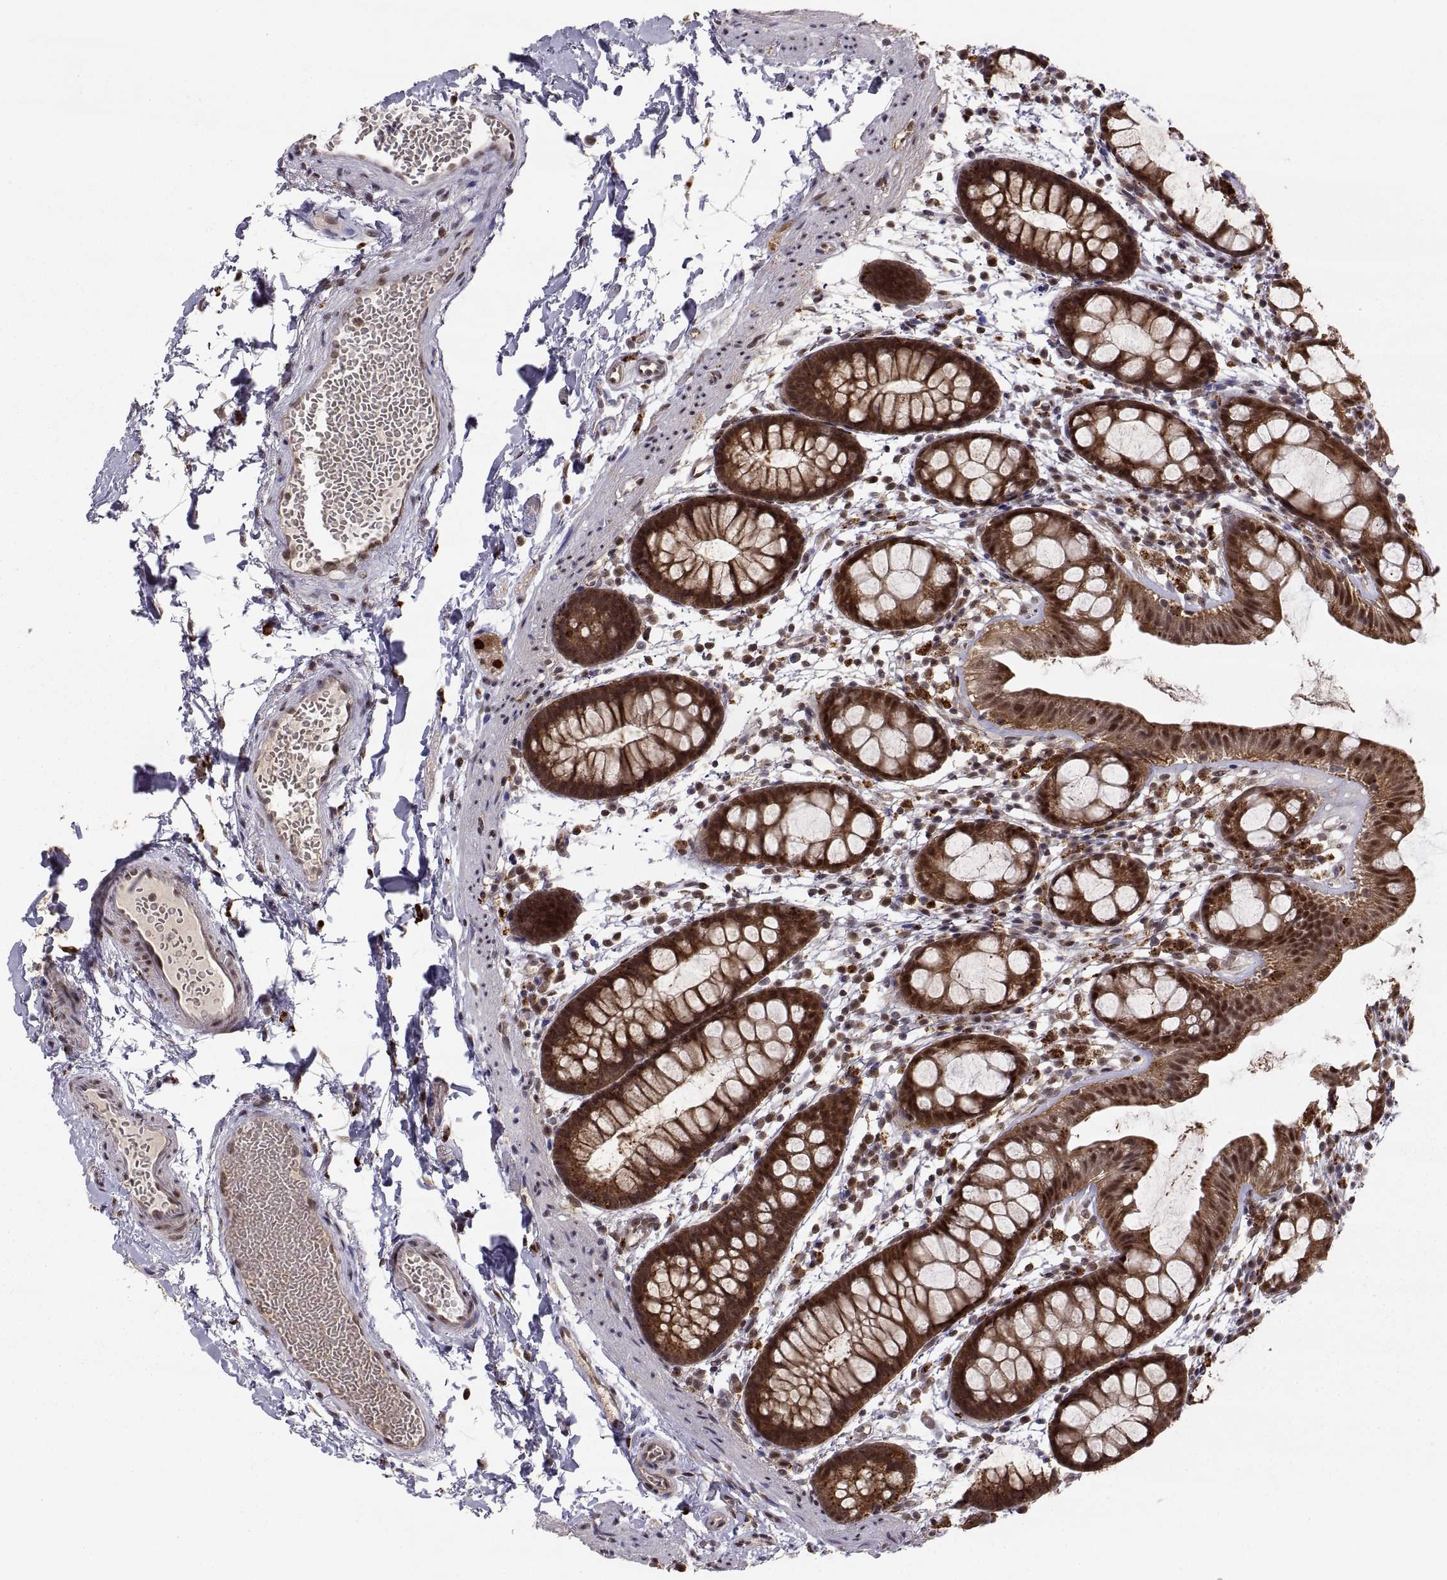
{"staining": {"intensity": "strong", "quantity": ">75%", "location": "cytoplasmic/membranous"}, "tissue": "rectum", "cell_type": "Glandular cells", "image_type": "normal", "snomed": [{"axis": "morphology", "description": "Normal tissue, NOS"}, {"axis": "topography", "description": "Rectum"}], "caption": "Strong cytoplasmic/membranous positivity for a protein is seen in approximately >75% of glandular cells of normal rectum using IHC.", "gene": "PSMC2", "patient": {"sex": "male", "age": 57}}